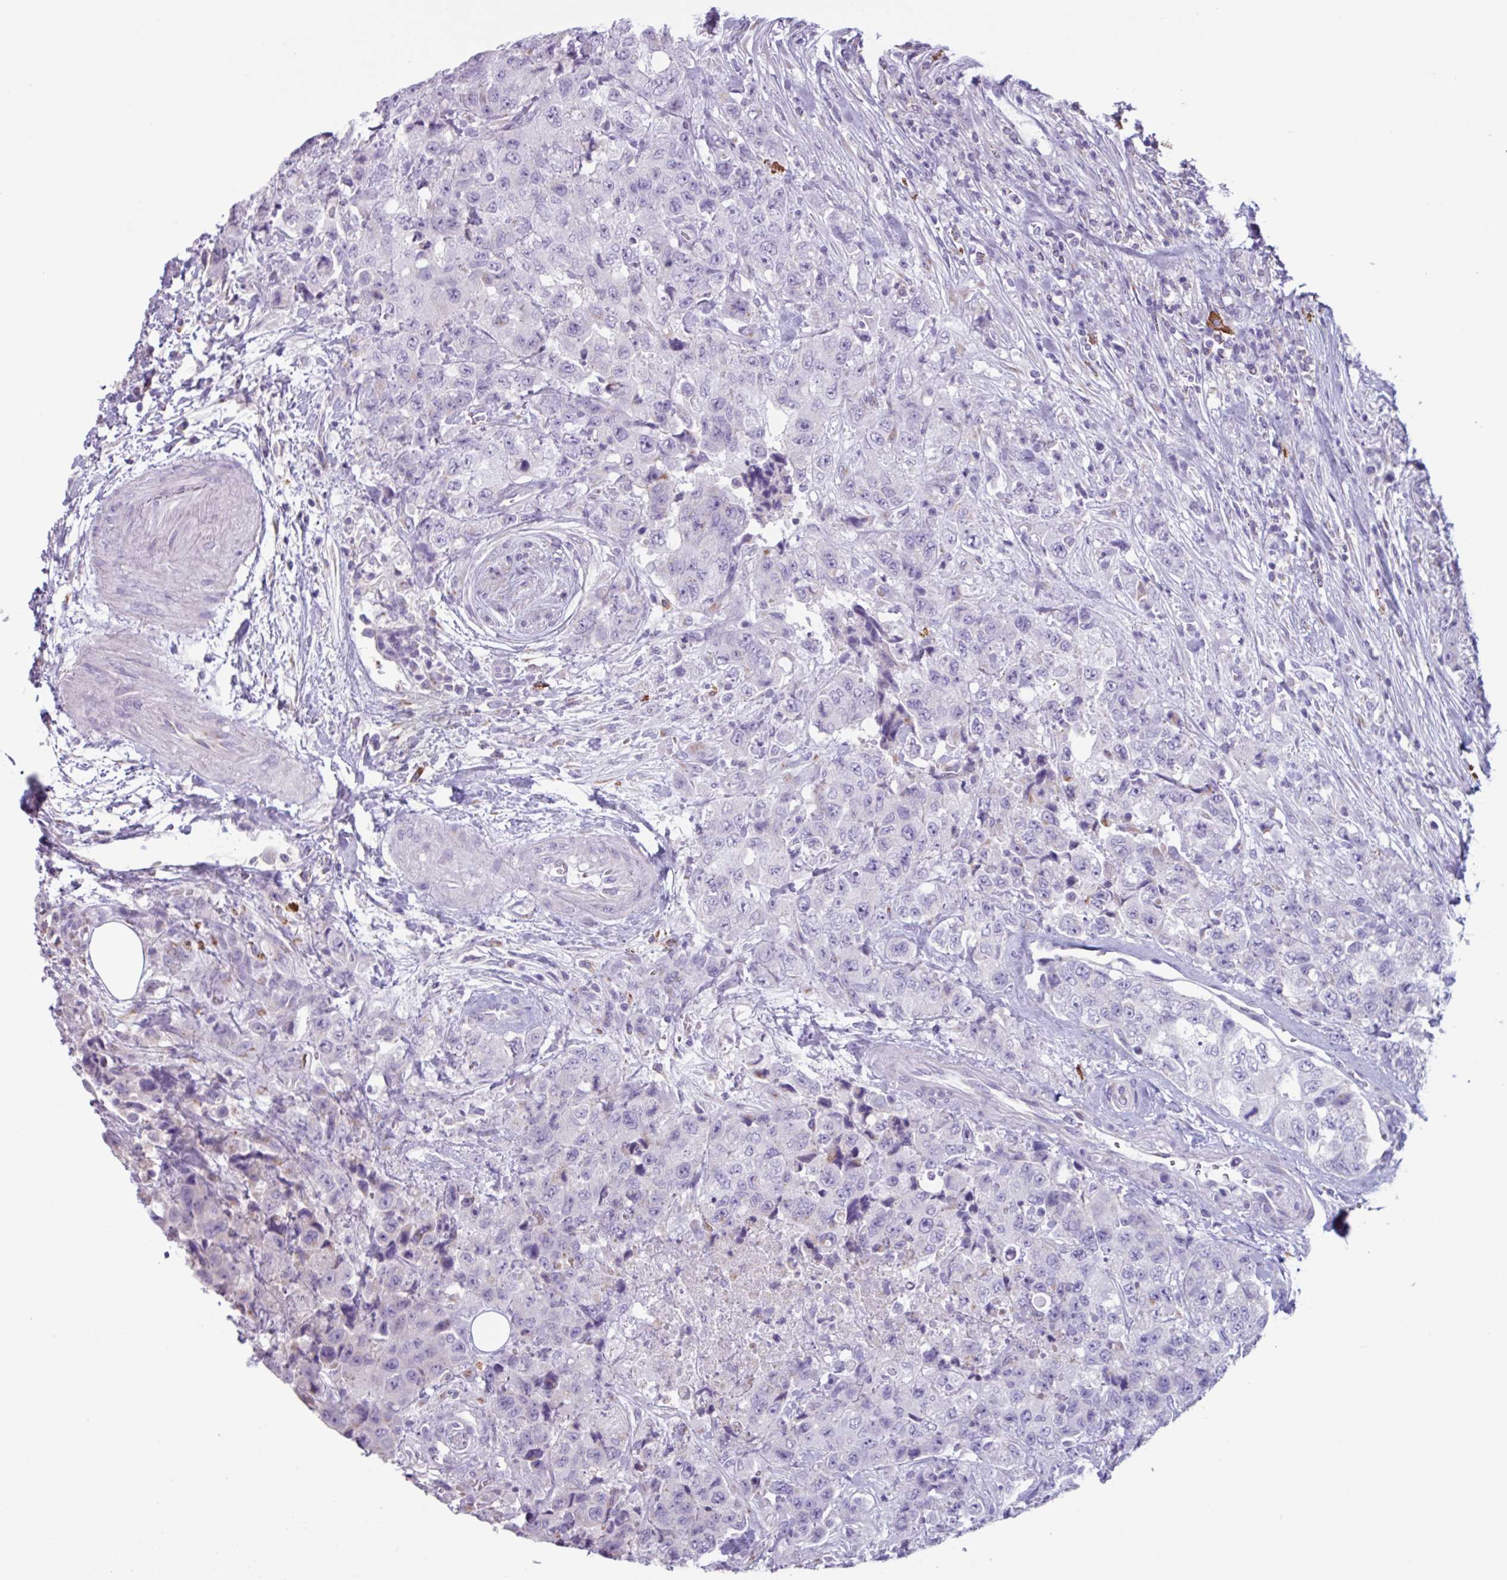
{"staining": {"intensity": "negative", "quantity": "none", "location": "none"}, "tissue": "urothelial cancer", "cell_type": "Tumor cells", "image_type": "cancer", "snomed": [{"axis": "morphology", "description": "Urothelial carcinoma, High grade"}, {"axis": "topography", "description": "Urinary bladder"}], "caption": "Immunohistochemistry photomicrograph of neoplastic tissue: high-grade urothelial carcinoma stained with DAB (3,3'-diaminobenzidine) displays no significant protein staining in tumor cells.", "gene": "ADGRE1", "patient": {"sex": "female", "age": 78}}